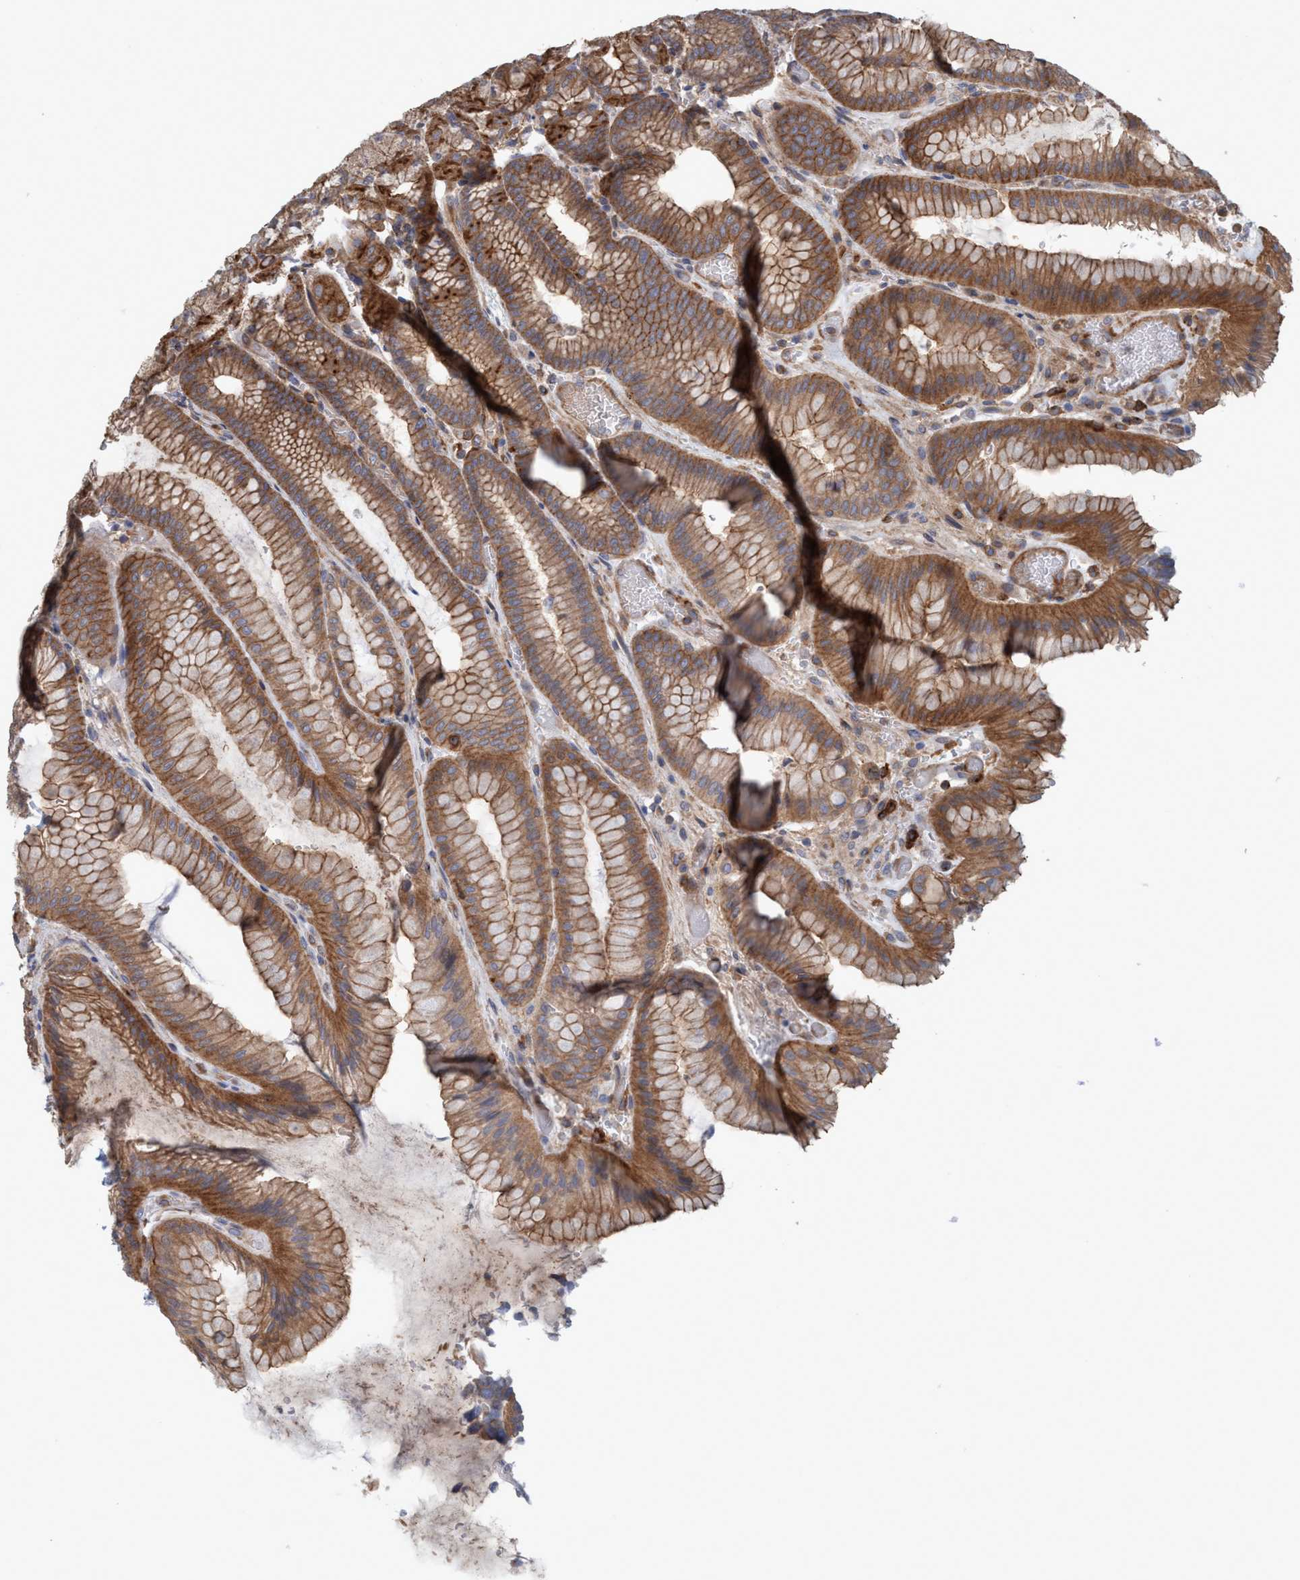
{"staining": {"intensity": "moderate", "quantity": ">75%", "location": "cytoplasmic/membranous"}, "tissue": "stomach", "cell_type": "Glandular cells", "image_type": "normal", "snomed": [{"axis": "morphology", "description": "Normal tissue, NOS"}, {"axis": "morphology", "description": "Carcinoid, malignant, NOS"}, {"axis": "topography", "description": "Stomach, upper"}], "caption": "Stomach stained with DAB IHC exhibits medium levels of moderate cytoplasmic/membranous expression in approximately >75% of glandular cells.", "gene": "SPECC1", "patient": {"sex": "male", "age": 39}}